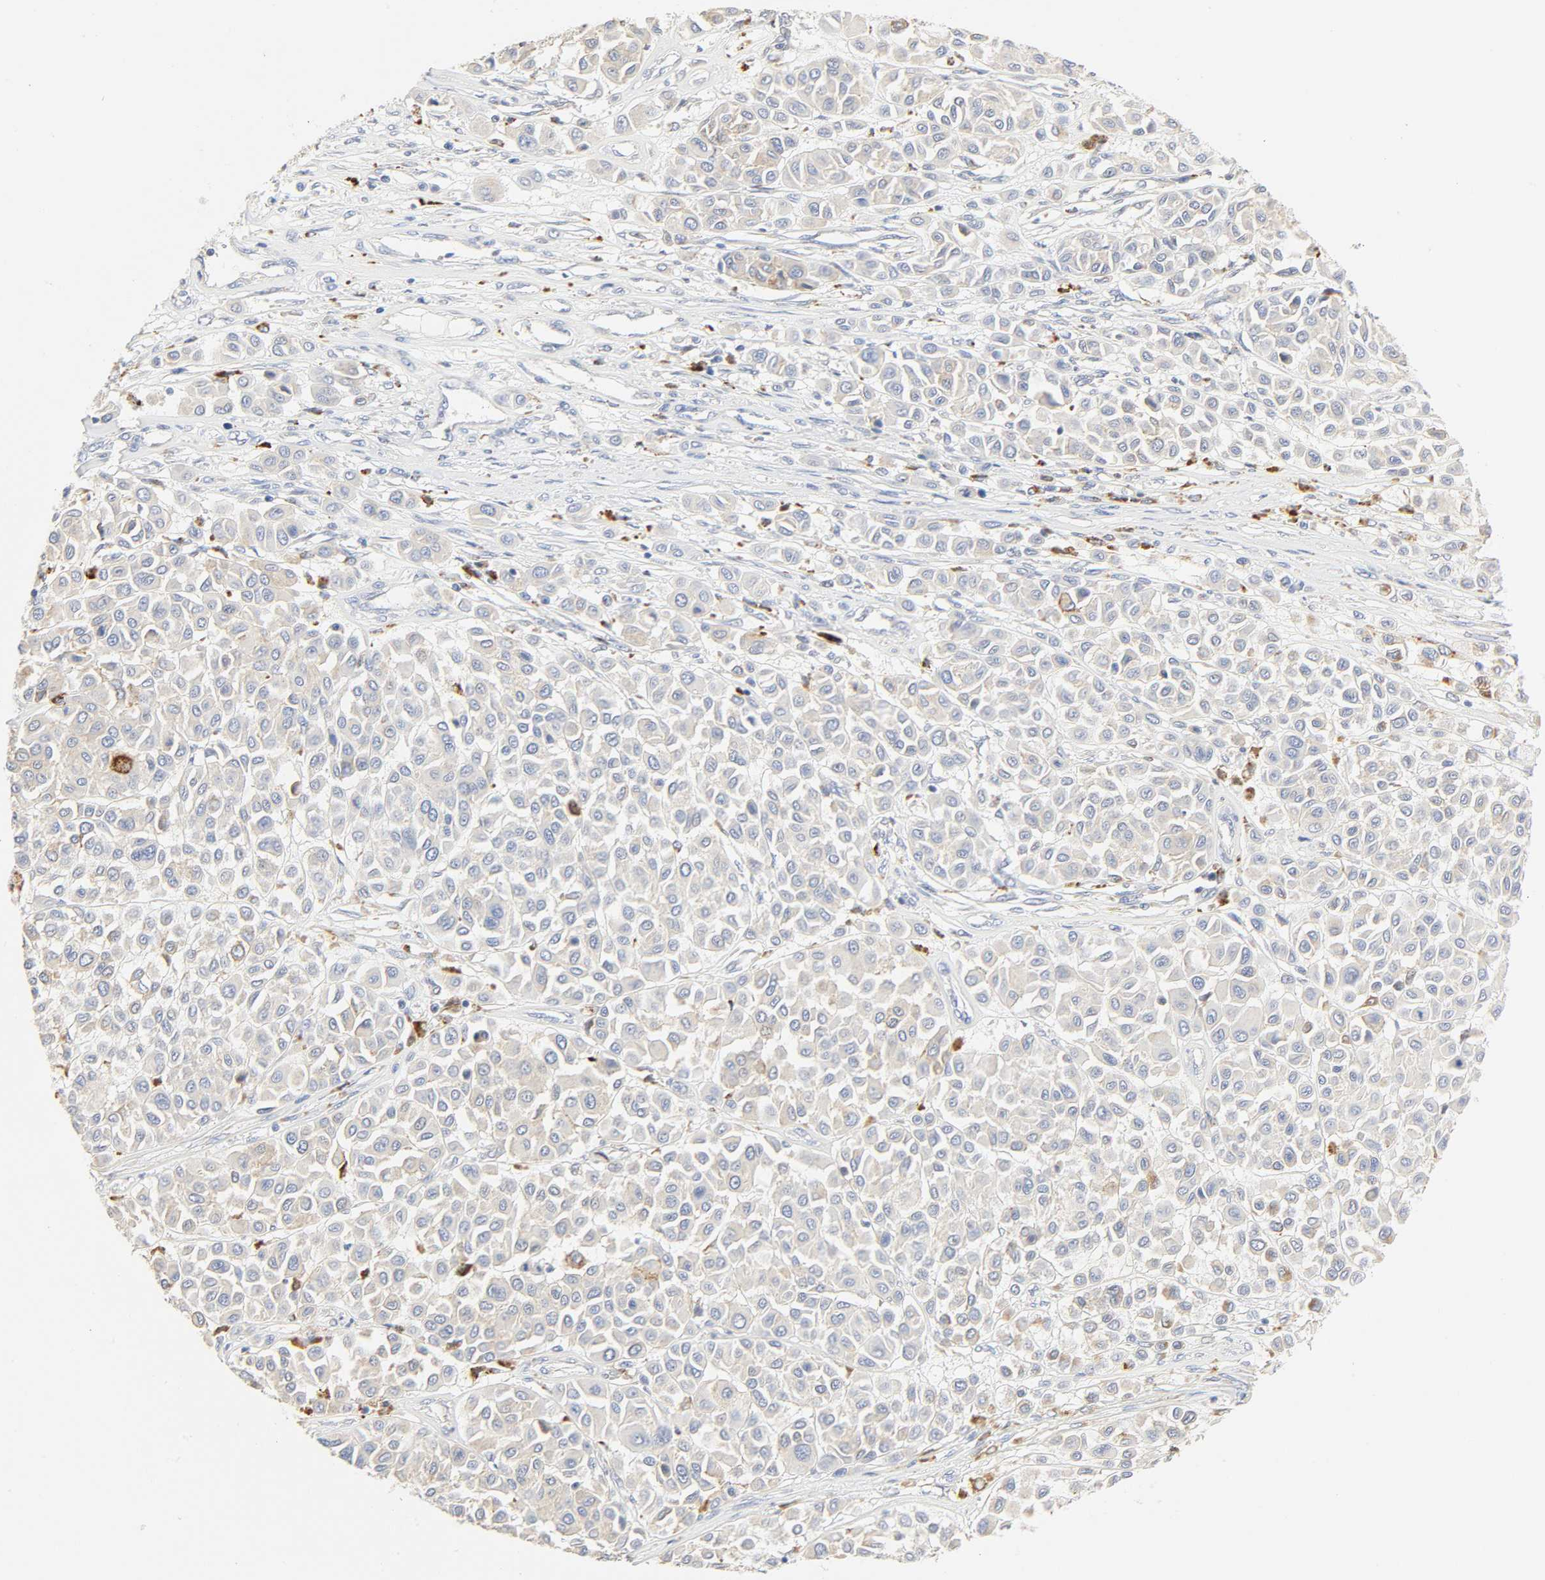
{"staining": {"intensity": "strong", "quantity": "<25%", "location": "cytoplasmic/membranous"}, "tissue": "melanoma", "cell_type": "Tumor cells", "image_type": "cancer", "snomed": [{"axis": "morphology", "description": "Malignant melanoma, Metastatic site"}, {"axis": "topography", "description": "Soft tissue"}], "caption": "Malignant melanoma (metastatic site) stained for a protein exhibits strong cytoplasmic/membranous positivity in tumor cells.", "gene": "CAMK2A", "patient": {"sex": "male", "age": 41}}